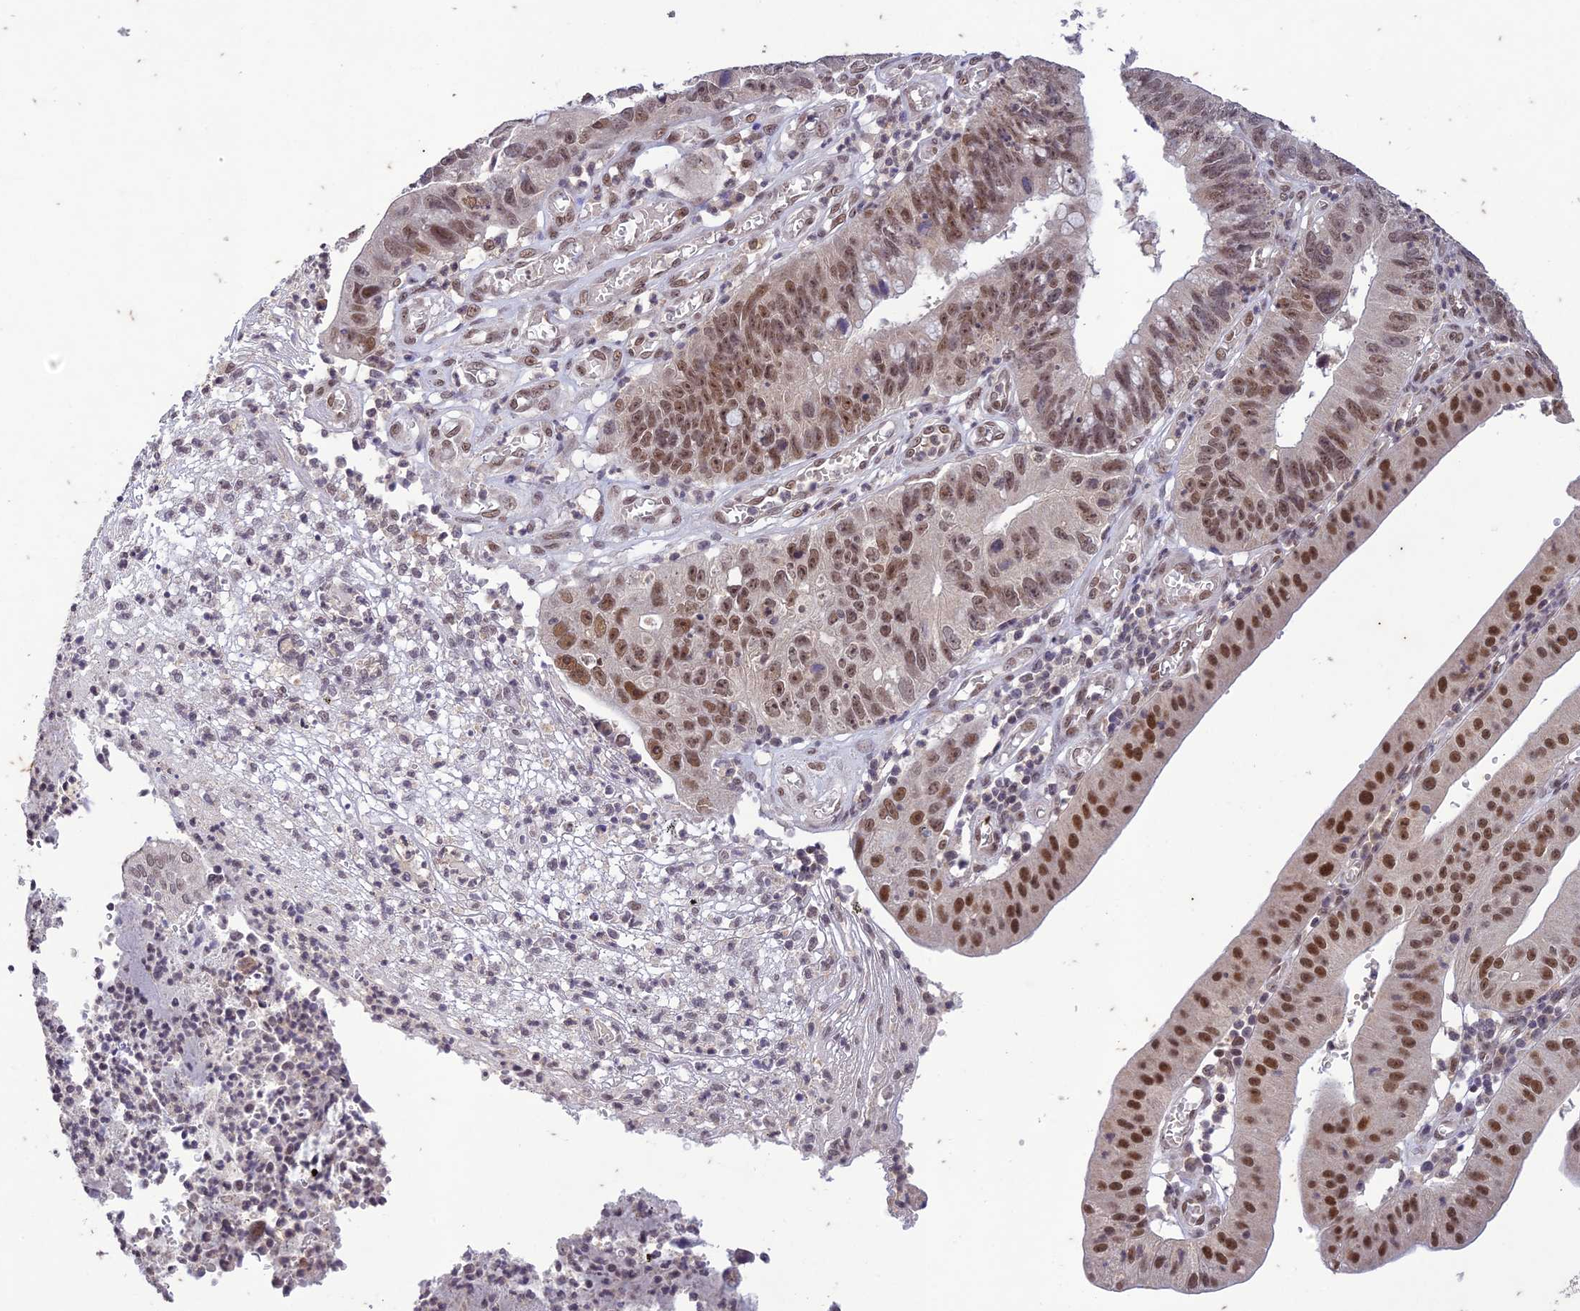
{"staining": {"intensity": "moderate", "quantity": ">75%", "location": "nuclear"}, "tissue": "stomach cancer", "cell_type": "Tumor cells", "image_type": "cancer", "snomed": [{"axis": "morphology", "description": "Adenocarcinoma, NOS"}, {"axis": "topography", "description": "Stomach"}], "caption": "Immunohistochemical staining of human adenocarcinoma (stomach) demonstrates moderate nuclear protein positivity in about >75% of tumor cells.", "gene": "POP4", "patient": {"sex": "male", "age": 59}}